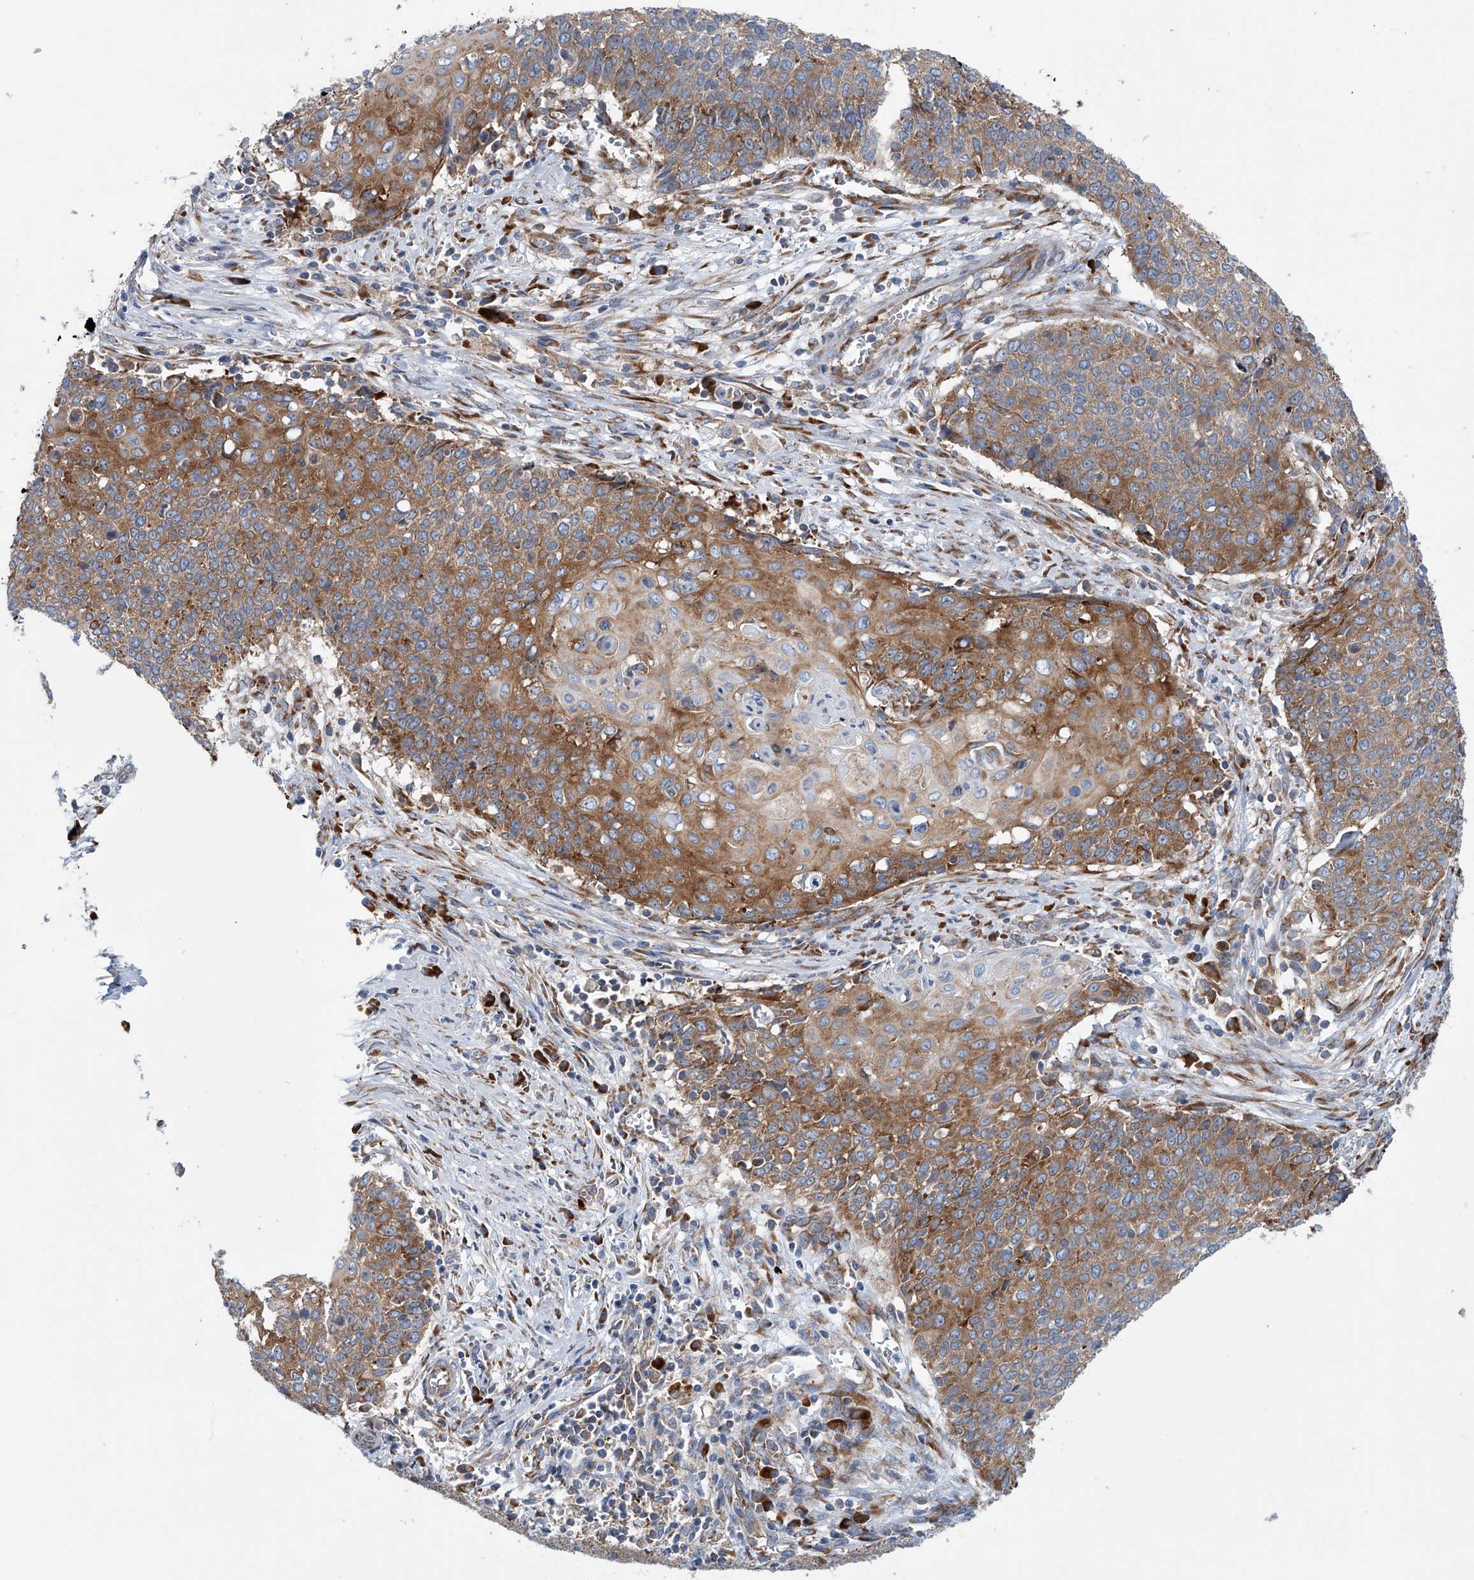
{"staining": {"intensity": "moderate", "quantity": ">75%", "location": "cytoplasmic/membranous"}, "tissue": "cervical cancer", "cell_type": "Tumor cells", "image_type": "cancer", "snomed": [{"axis": "morphology", "description": "Squamous cell carcinoma, NOS"}, {"axis": "topography", "description": "Cervix"}], "caption": "This is an image of immunohistochemistry staining of cervical squamous cell carcinoma, which shows moderate expression in the cytoplasmic/membranous of tumor cells.", "gene": "RPL26L1", "patient": {"sex": "female", "age": 39}}